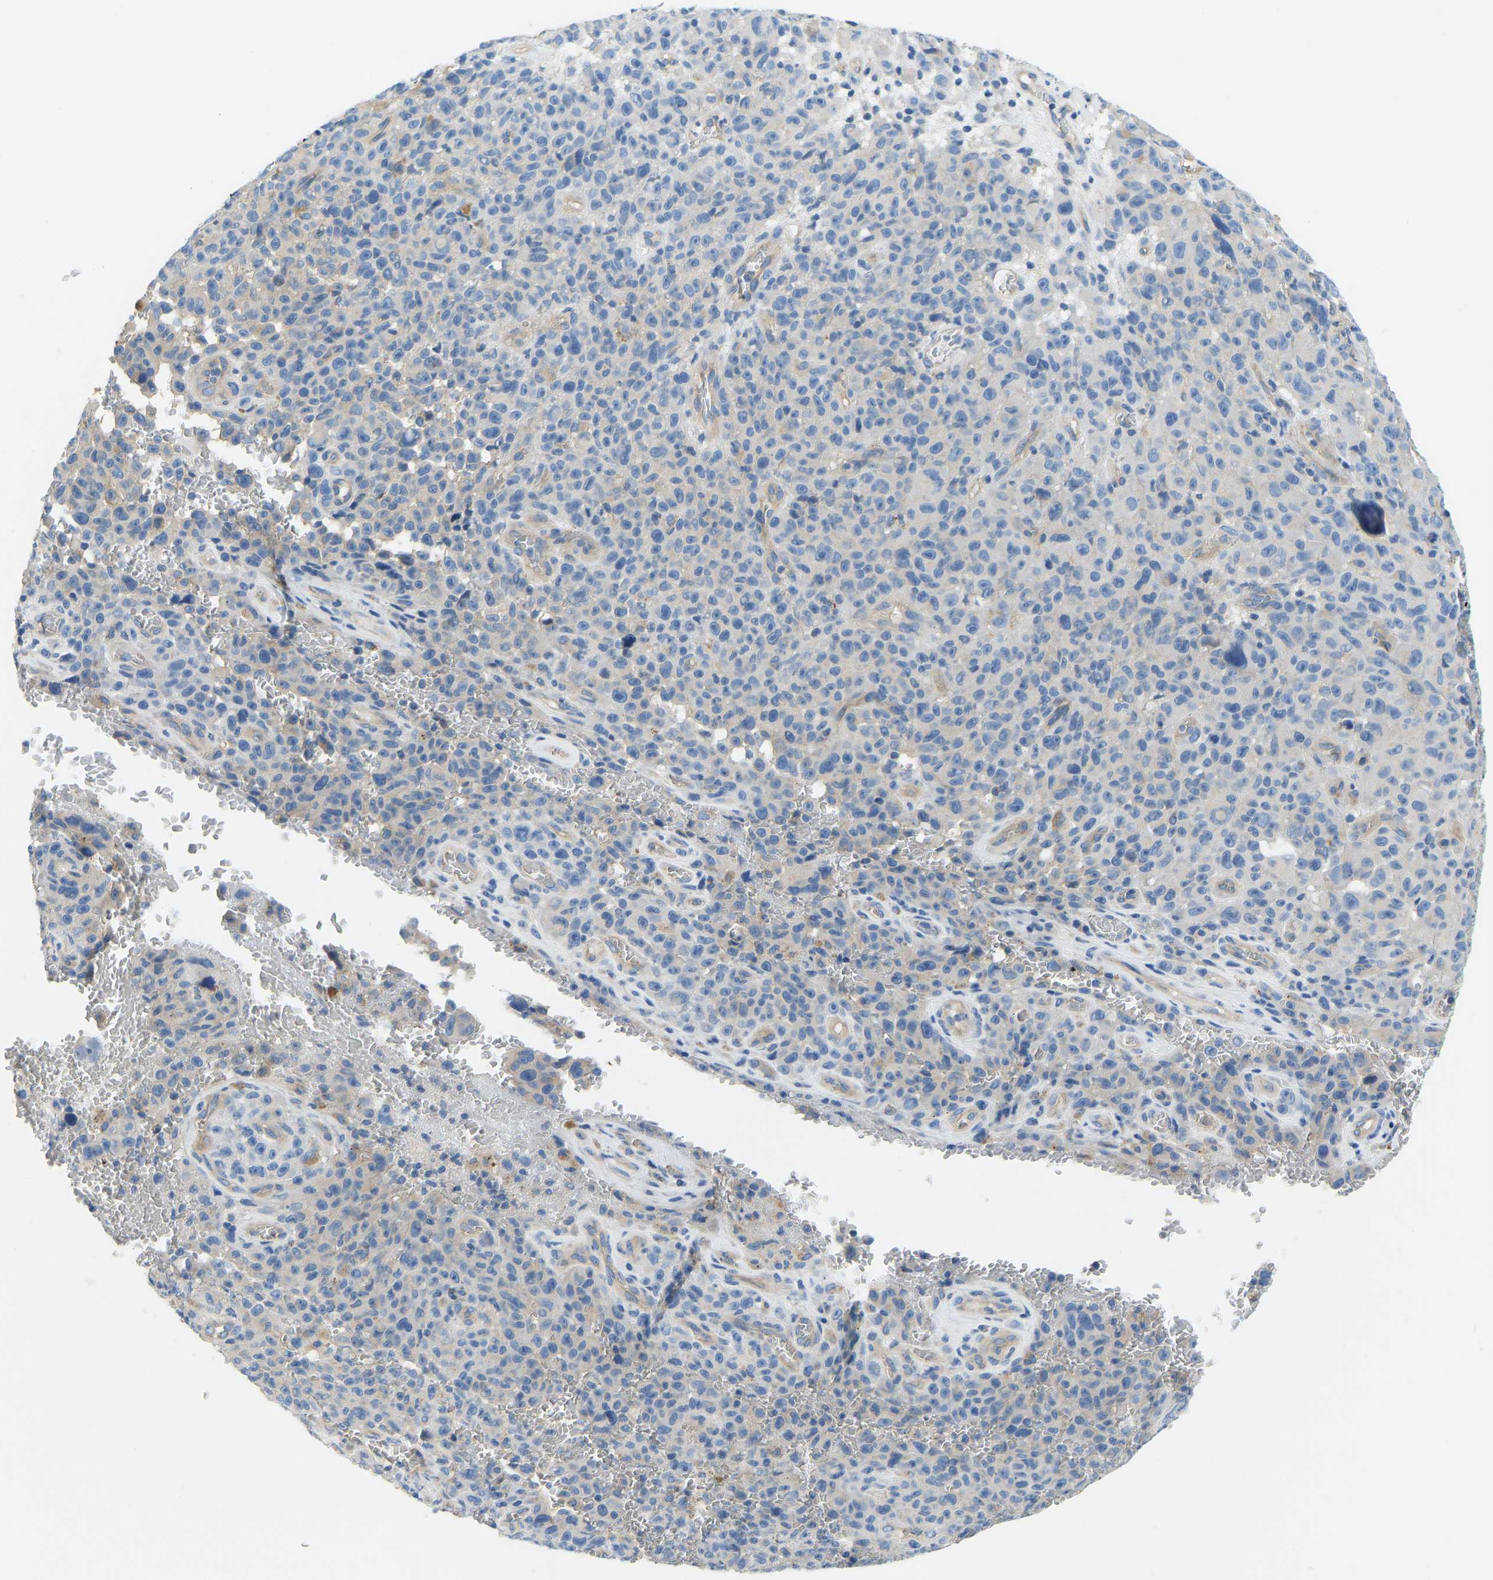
{"staining": {"intensity": "negative", "quantity": "none", "location": "none"}, "tissue": "melanoma", "cell_type": "Tumor cells", "image_type": "cancer", "snomed": [{"axis": "morphology", "description": "Malignant melanoma, NOS"}, {"axis": "topography", "description": "Skin"}], "caption": "Immunohistochemistry photomicrograph of human malignant melanoma stained for a protein (brown), which displays no expression in tumor cells. (DAB immunohistochemistry visualized using brightfield microscopy, high magnification).", "gene": "CHAD", "patient": {"sex": "female", "age": 82}}